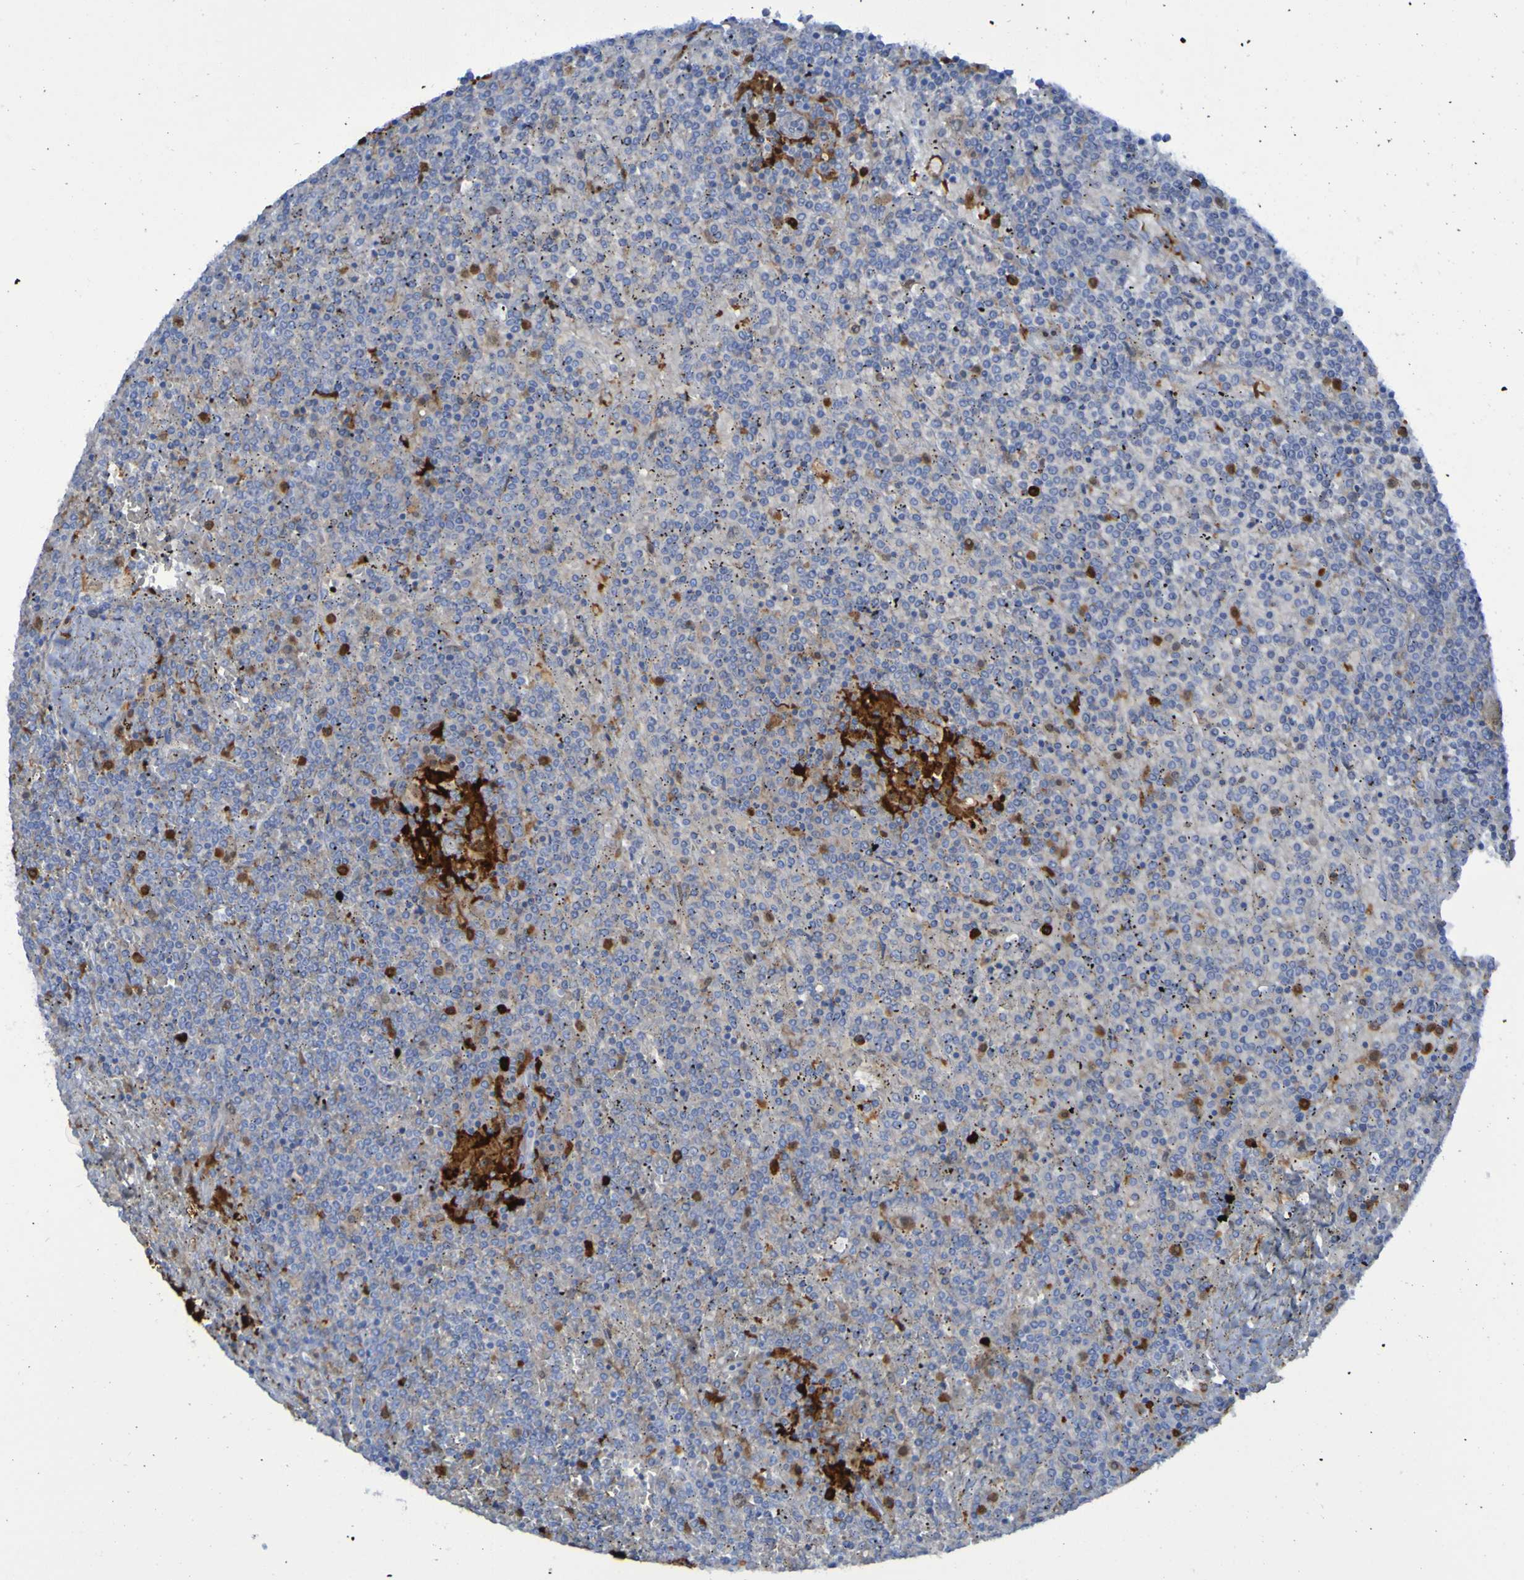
{"staining": {"intensity": "weak", "quantity": "<25%", "location": "cytoplasmic/membranous"}, "tissue": "lymphoma", "cell_type": "Tumor cells", "image_type": "cancer", "snomed": [{"axis": "morphology", "description": "Malignant lymphoma, non-Hodgkin's type, Low grade"}, {"axis": "topography", "description": "Spleen"}], "caption": "IHC of human lymphoma exhibits no expression in tumor cells. The staining was performed using DAB to visualize the protein expression in brown, while the nuclei were stained in blue with hematoxylin (Magnification: 20x).", "gene": "MPPE1", "patient": {"sex": "female", "age": 19}}